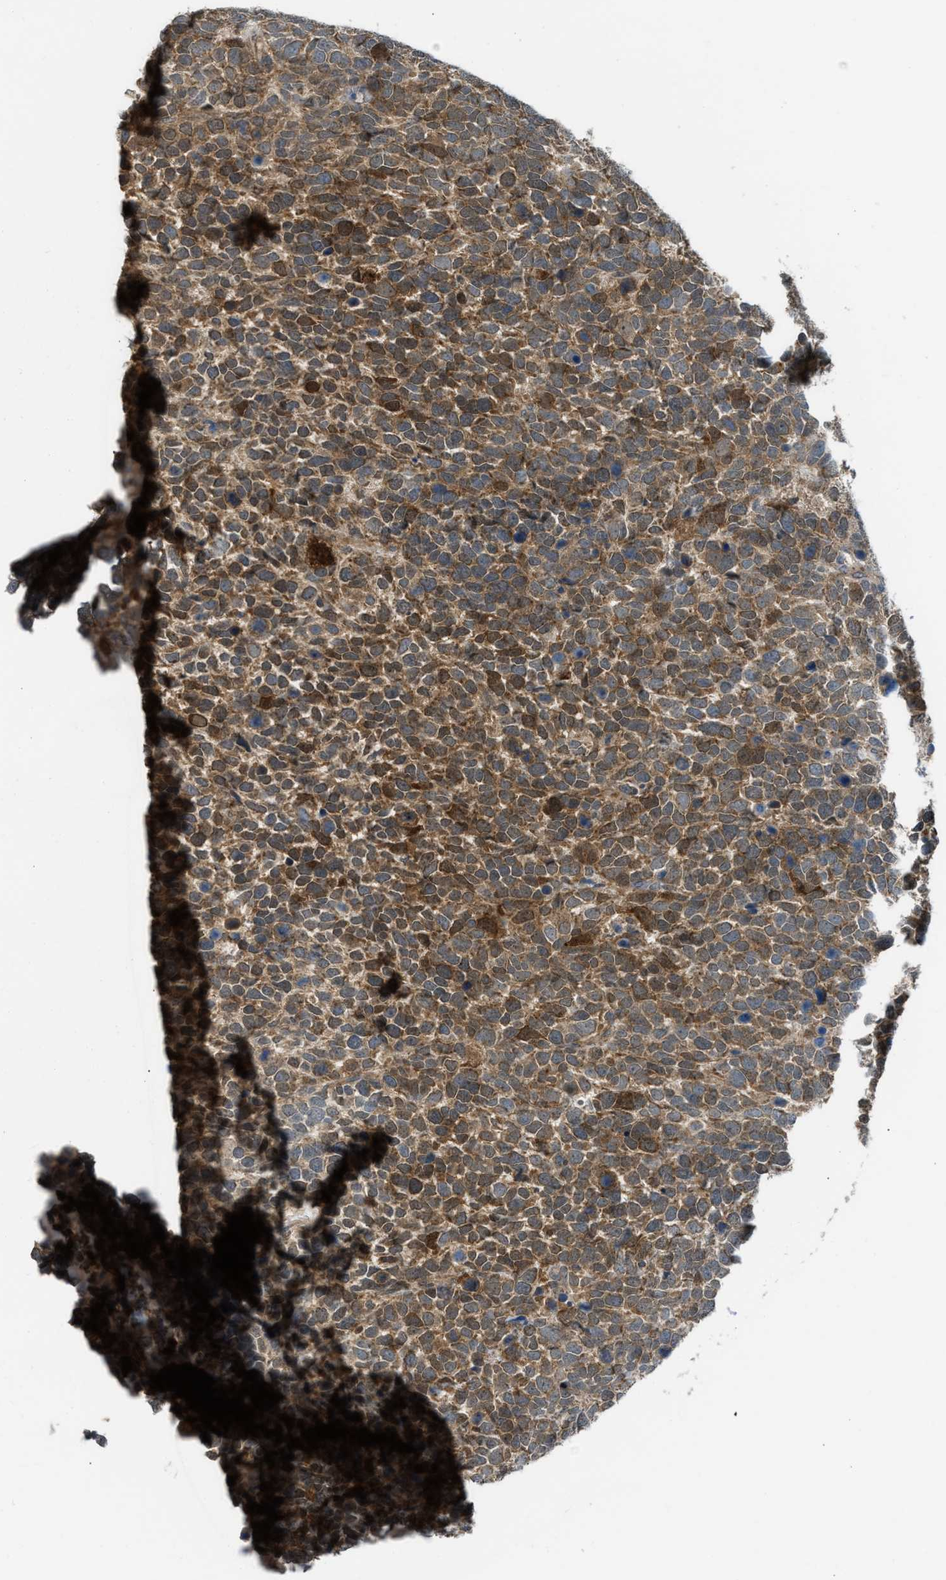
{"staining": {"intensity": "moderate", "quantity": ">75%", "location": "cytoplasmic/membranous"}, "tissue": "urothelial cancer", "cell_type": "Tumor cells", "image_type": "cancer", "snomed": [{"axis": "morphology", "description": "Urothelial carcinoma, High grade"}, {"axis": "topography", "description": "Urinary bladder"}], "caption": "IHC image of urothelial carcinoma (high-grade) stained for a protein (brown), which shows medium levels of moderate cytoplasmic/membranous staining in approximately >75% of tumor cells.", "gene": "SESN2", "patient": {"sex": "female", "age": 82}}